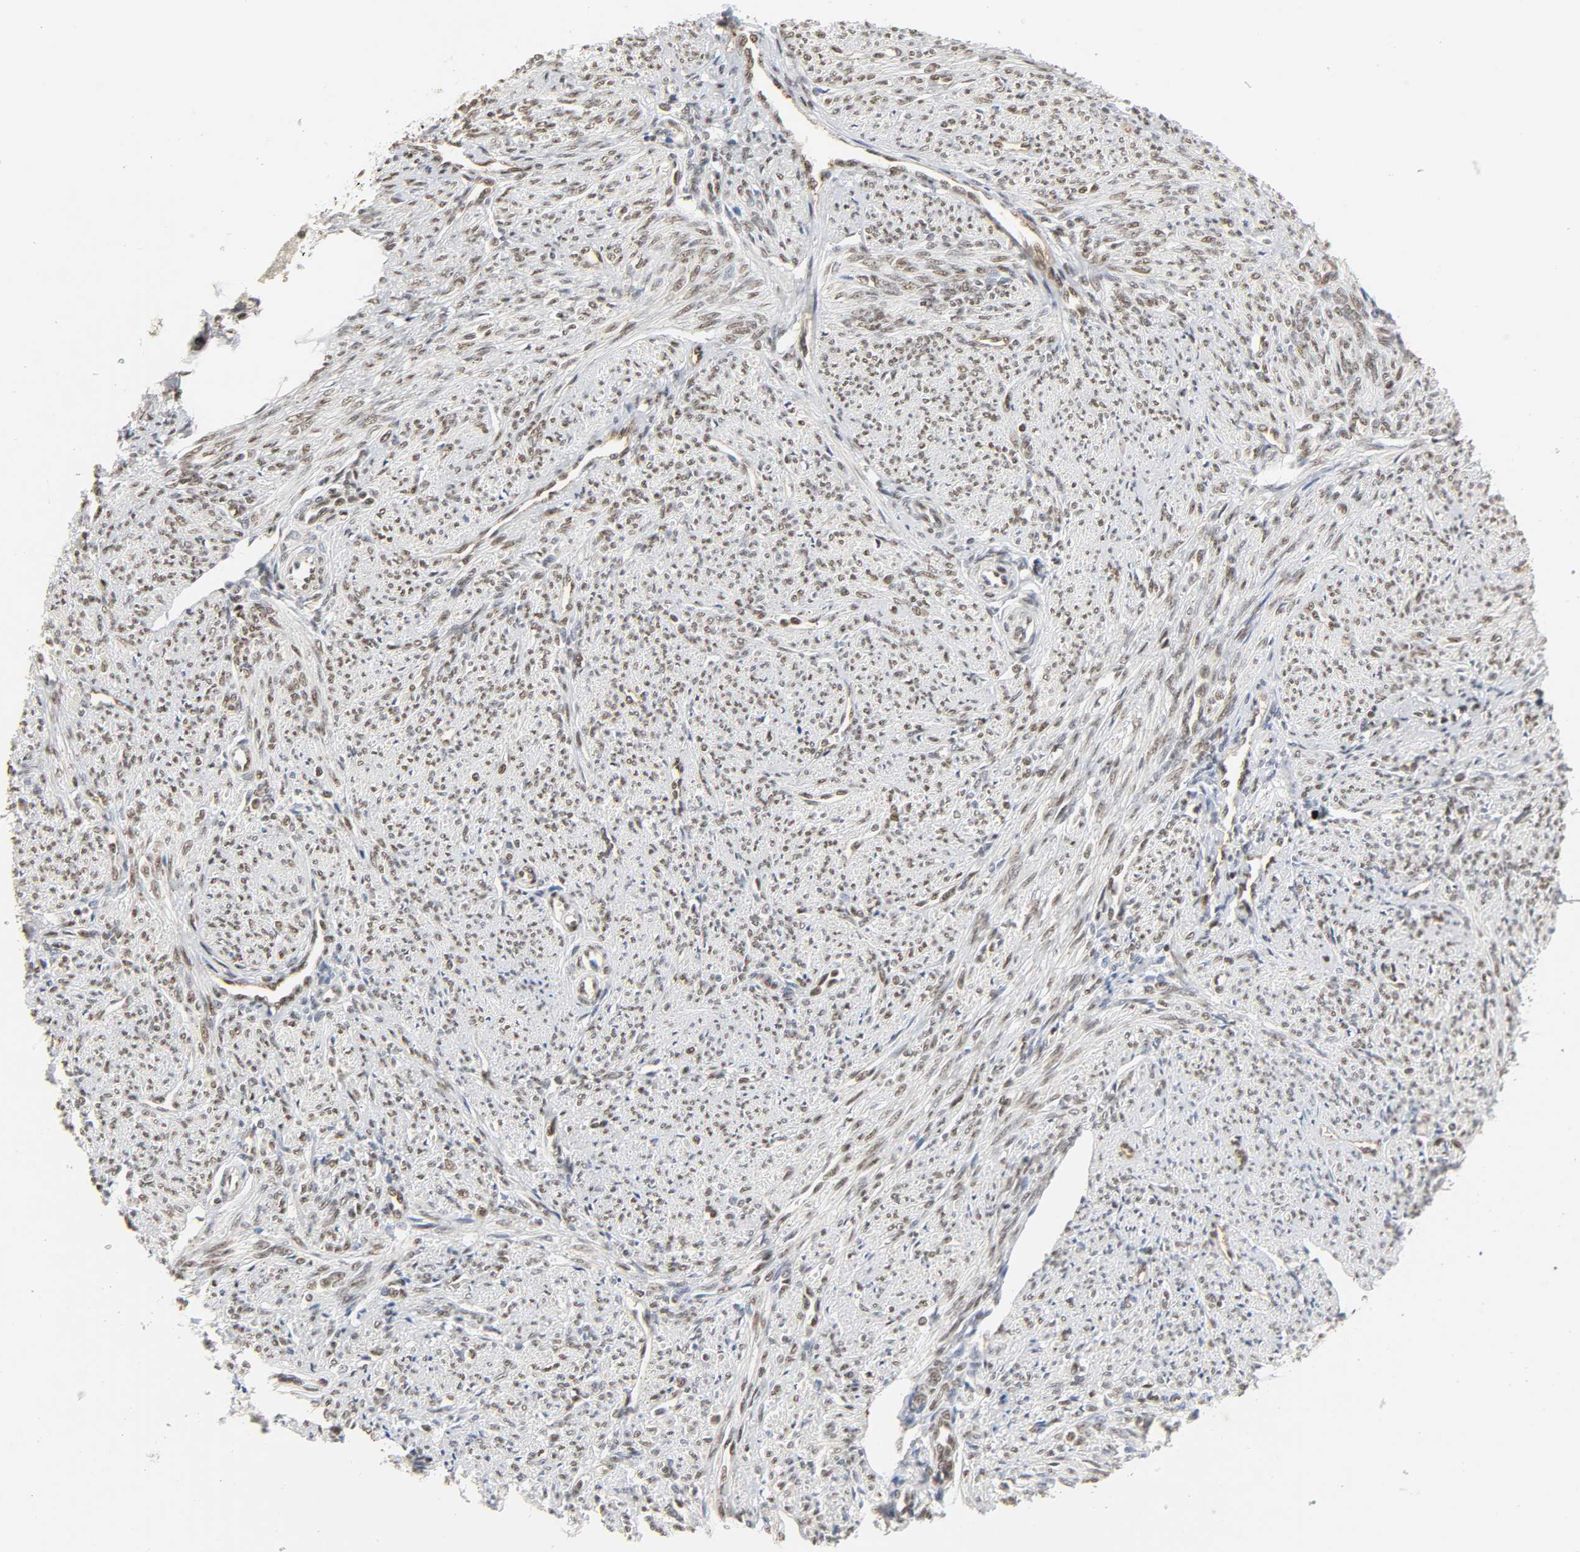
{"staining": {"intensity": "moderate", "quantity": ">75%", "location": "nuclear"}, "tissue": "smooth muscle", "cell_type": "Smooth muscle cells", "image_type": "normal", "snomed": [{"axis": "morphology", "description": "Normal tissue, NOS"}, {"axis": "topography", "description": "Smooth muscle"}], "caption": "Immunohistochemical staining of benign human smooth muscle reveals moderate nuclear protein positivity in approximately >75% of smooth muscle cells.", "gene": "NCOA6", "patient": {"sex": "female", "age": 65}}